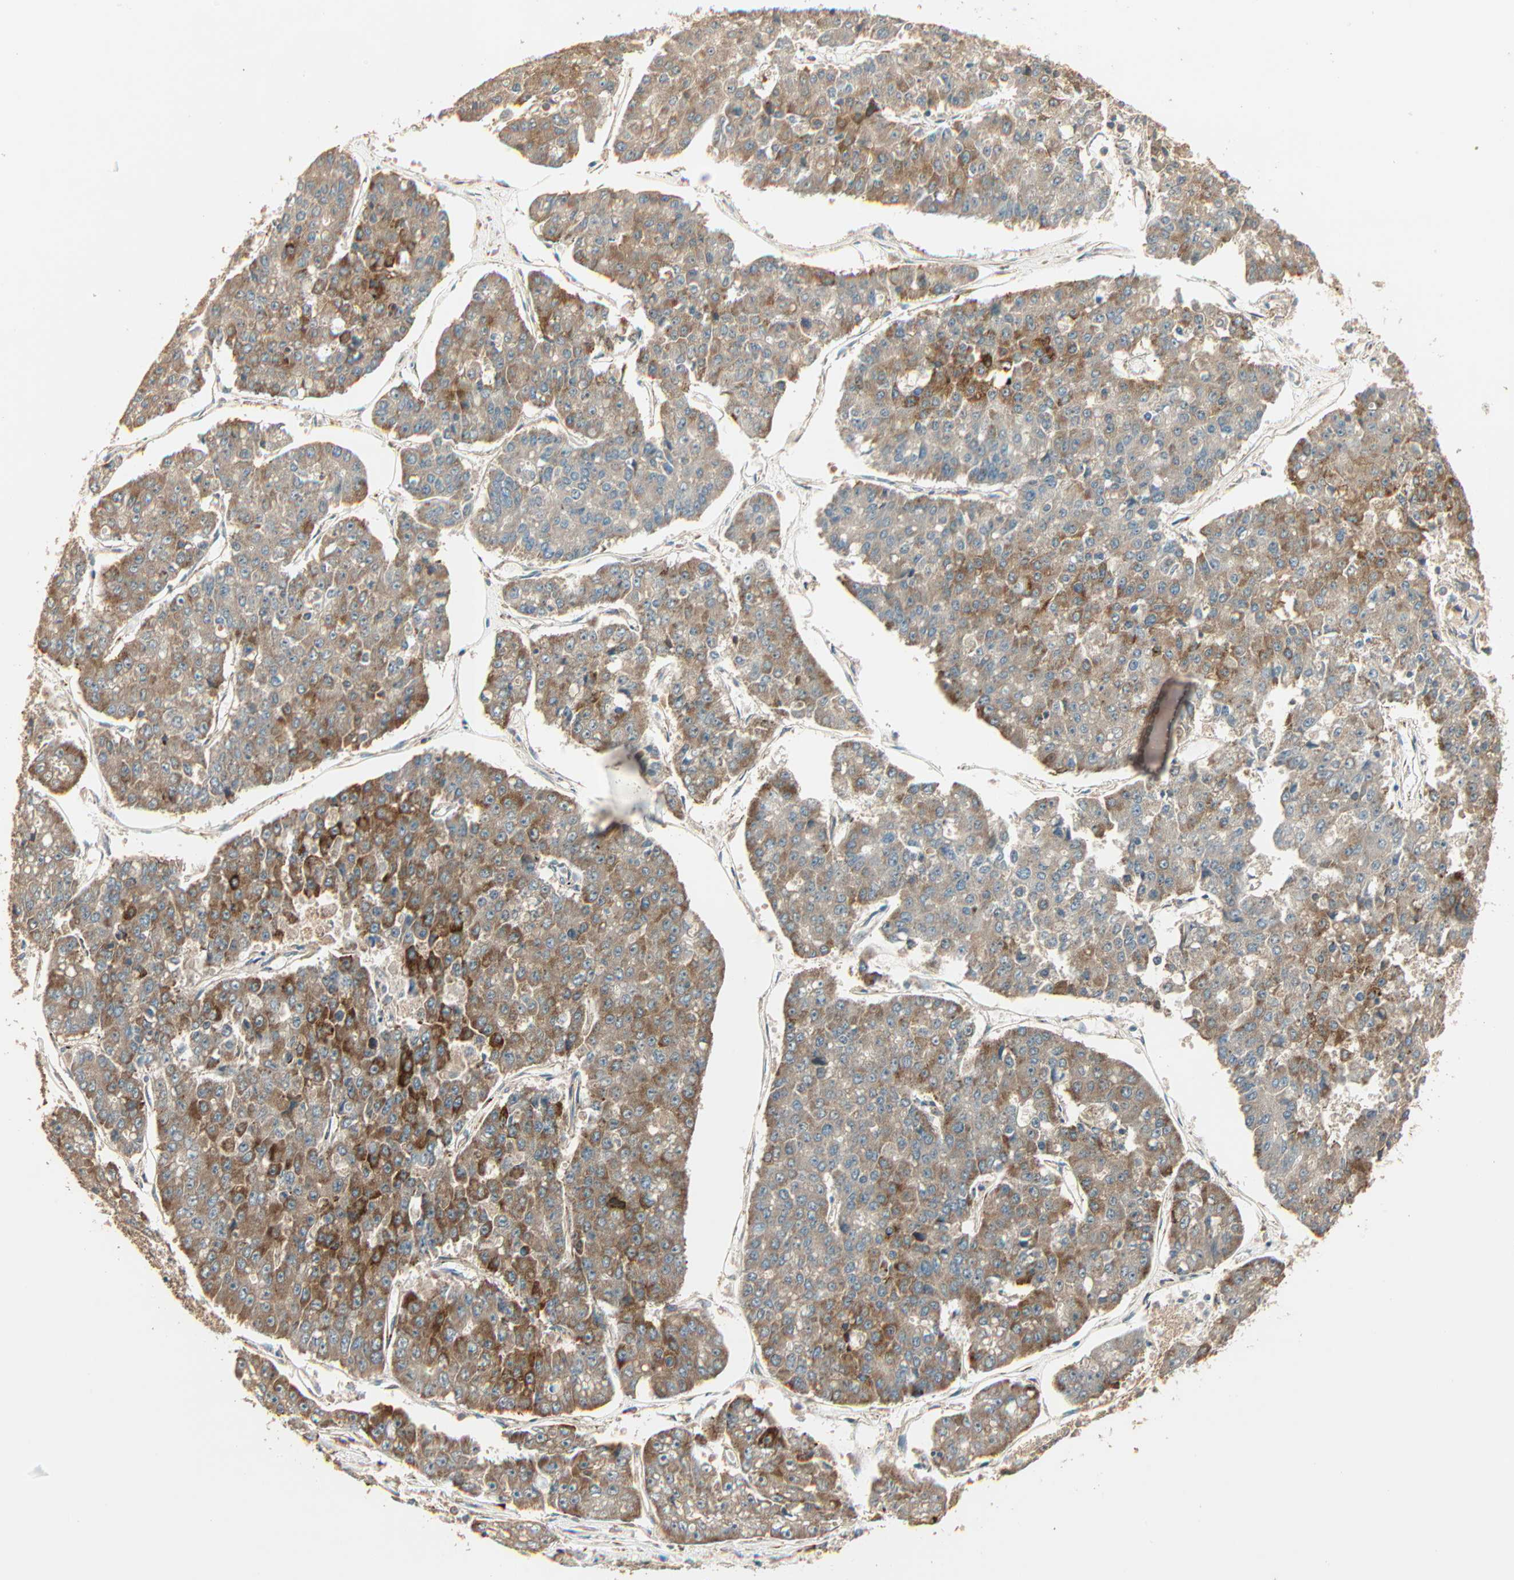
{"staining": {"intensity": "moderate", "quantity": ">75%", "location": "cytoplasmic/membranous"}, "tissue": "pancreatic cancer", "cell_type": "Tumor cells", "image_type": "cancer", "snomed": [{"axis": "morphology", "description": "Adenocarcinoma, NOS"}, {"axis": "topography", "description": "Pancreas"}], "caption": "The micrograph displays staining of adenocarcinoma (pancreatic), revealing moderate cytoplasmic/membranous protein positivity (brown color) within tumor cells.", "gene": "GALK1", "patient": {"sex": "male", "age": 50}}